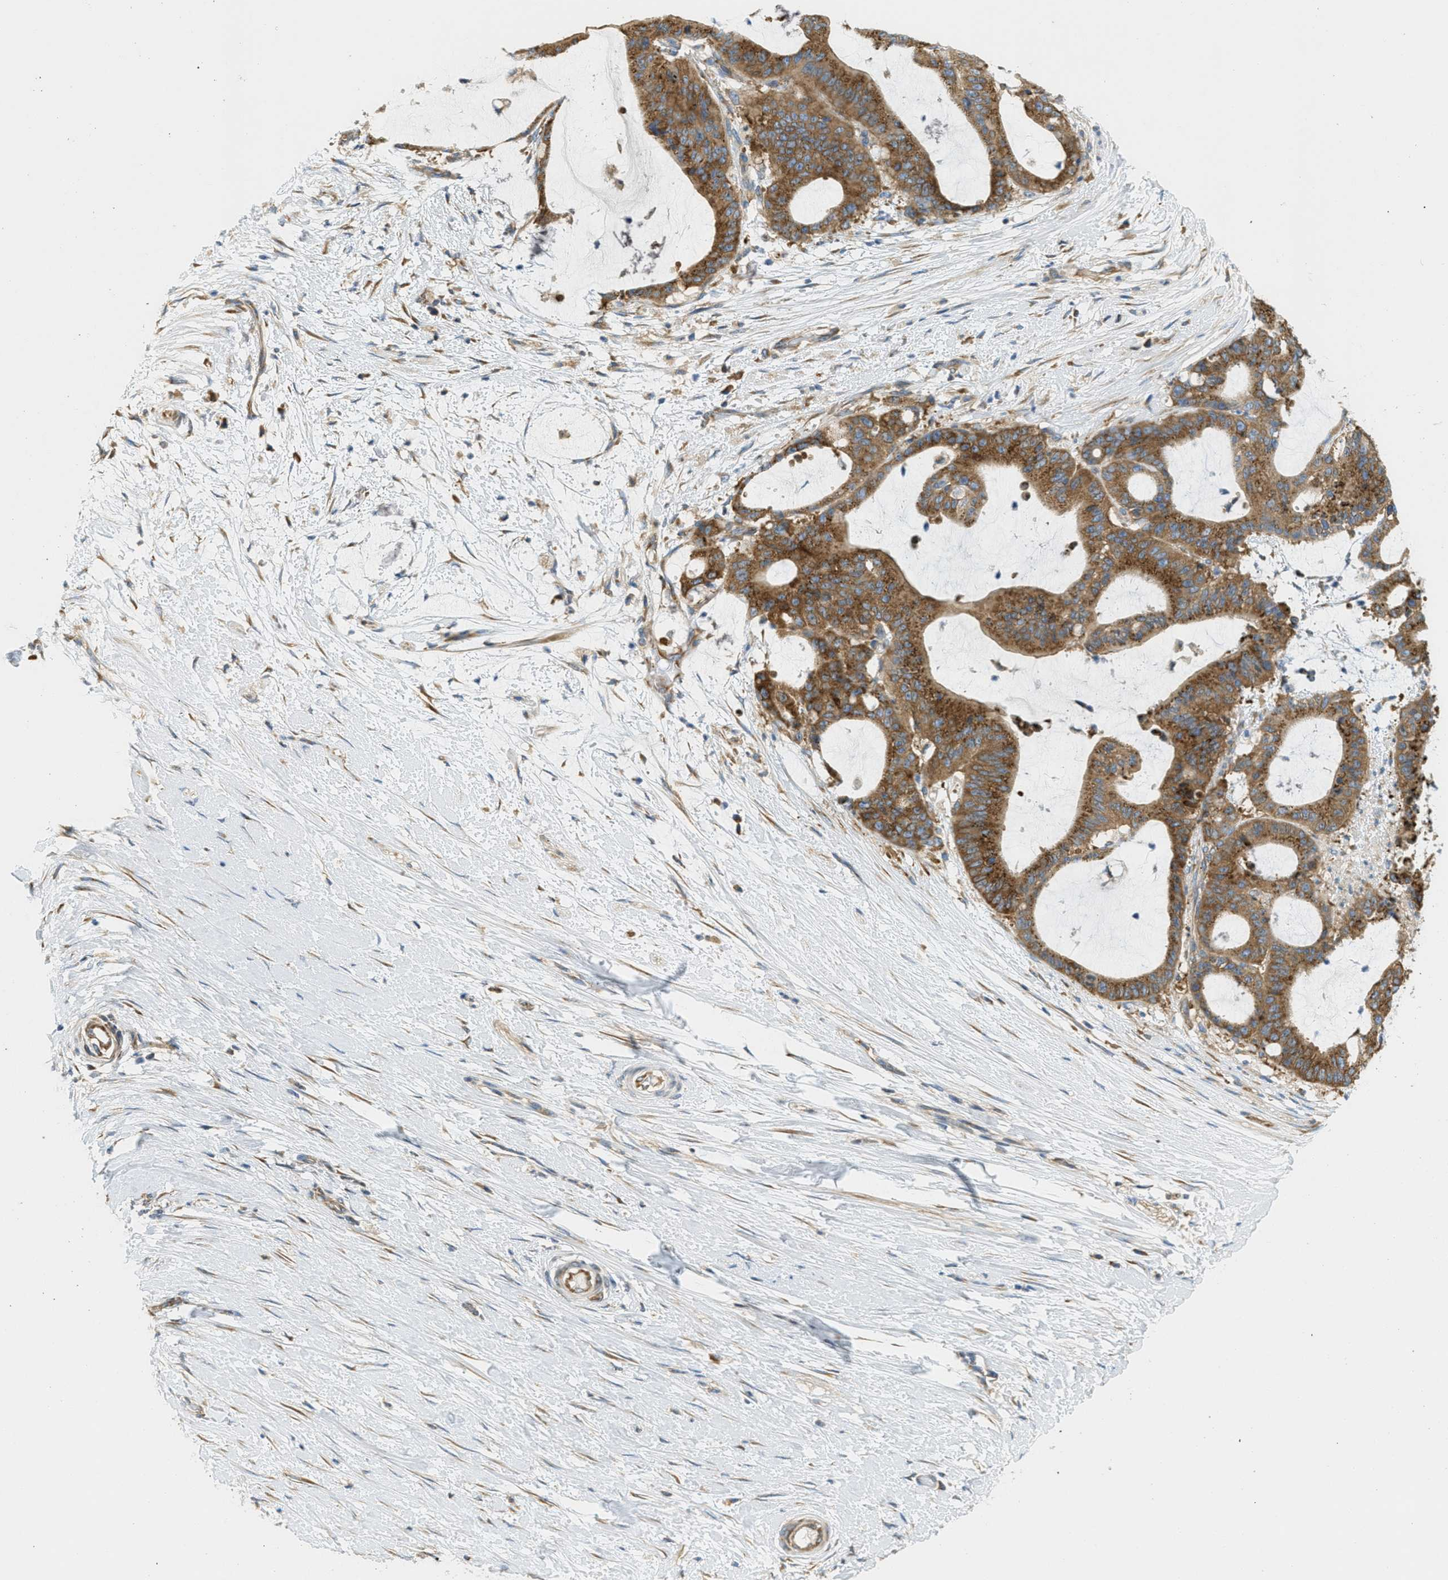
{"staining": {"intensity": "strong", "quantity": ">75%", "location": "cytoplasmic/membranous"}, "tissue": "liver cancer", "cell_type": "Tumor cells", "image_type": "cancer", "snomed": [{"axis": "morphology", "description": "Cholangiocarcinoma"}, {"axis": "topography", "description": "Liver"}], "caption": "Cholangiocarcinoma (liver) stained for a protein (brown) shows strong cytoplasmic/membranous positive expression in approximately >75% of tumor cells.", "gene": "ABCF1", "patient": {"sex": "female", "age": 73}}